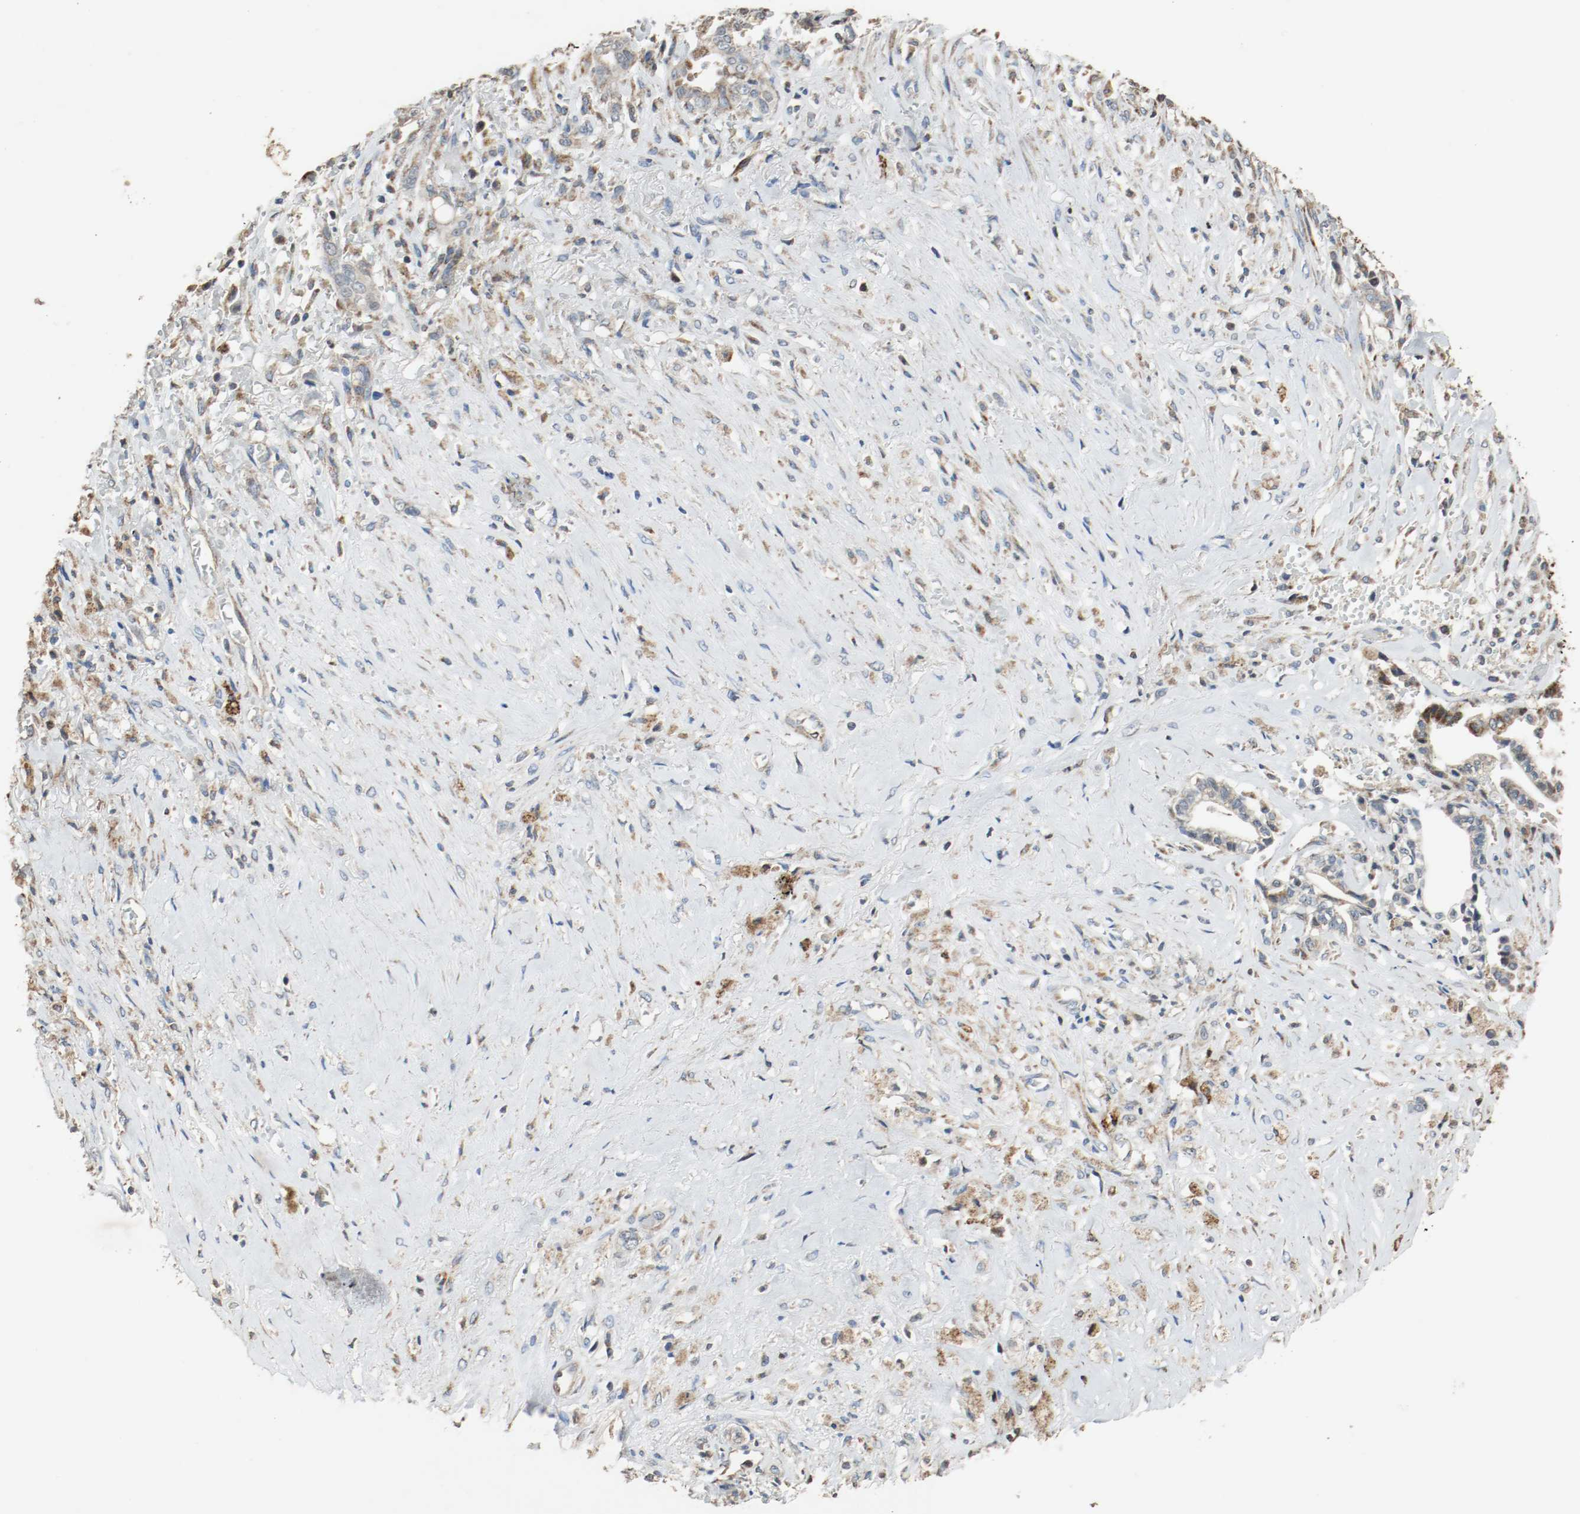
{"staining": {"intensity": "moderate", "quantity": ">75%", "location": "cytoplasmic/membranous"}, "tissue": "liver cancer", "cell_type": "Tumor cells", "image_type": "cancer", "snomed": [{"axis": "morphology", "description": "Cholangiocarcinoma"}, {"axis": "topography", "description": "Liver"}], "caption": "The immunohistochemical stain highlights moderate cytoplasmic/membranous staining in tumor cells of liver cancer tissue.", "gene": "ALDH4A1", "patient": {"sex": "female", "age": 70}}